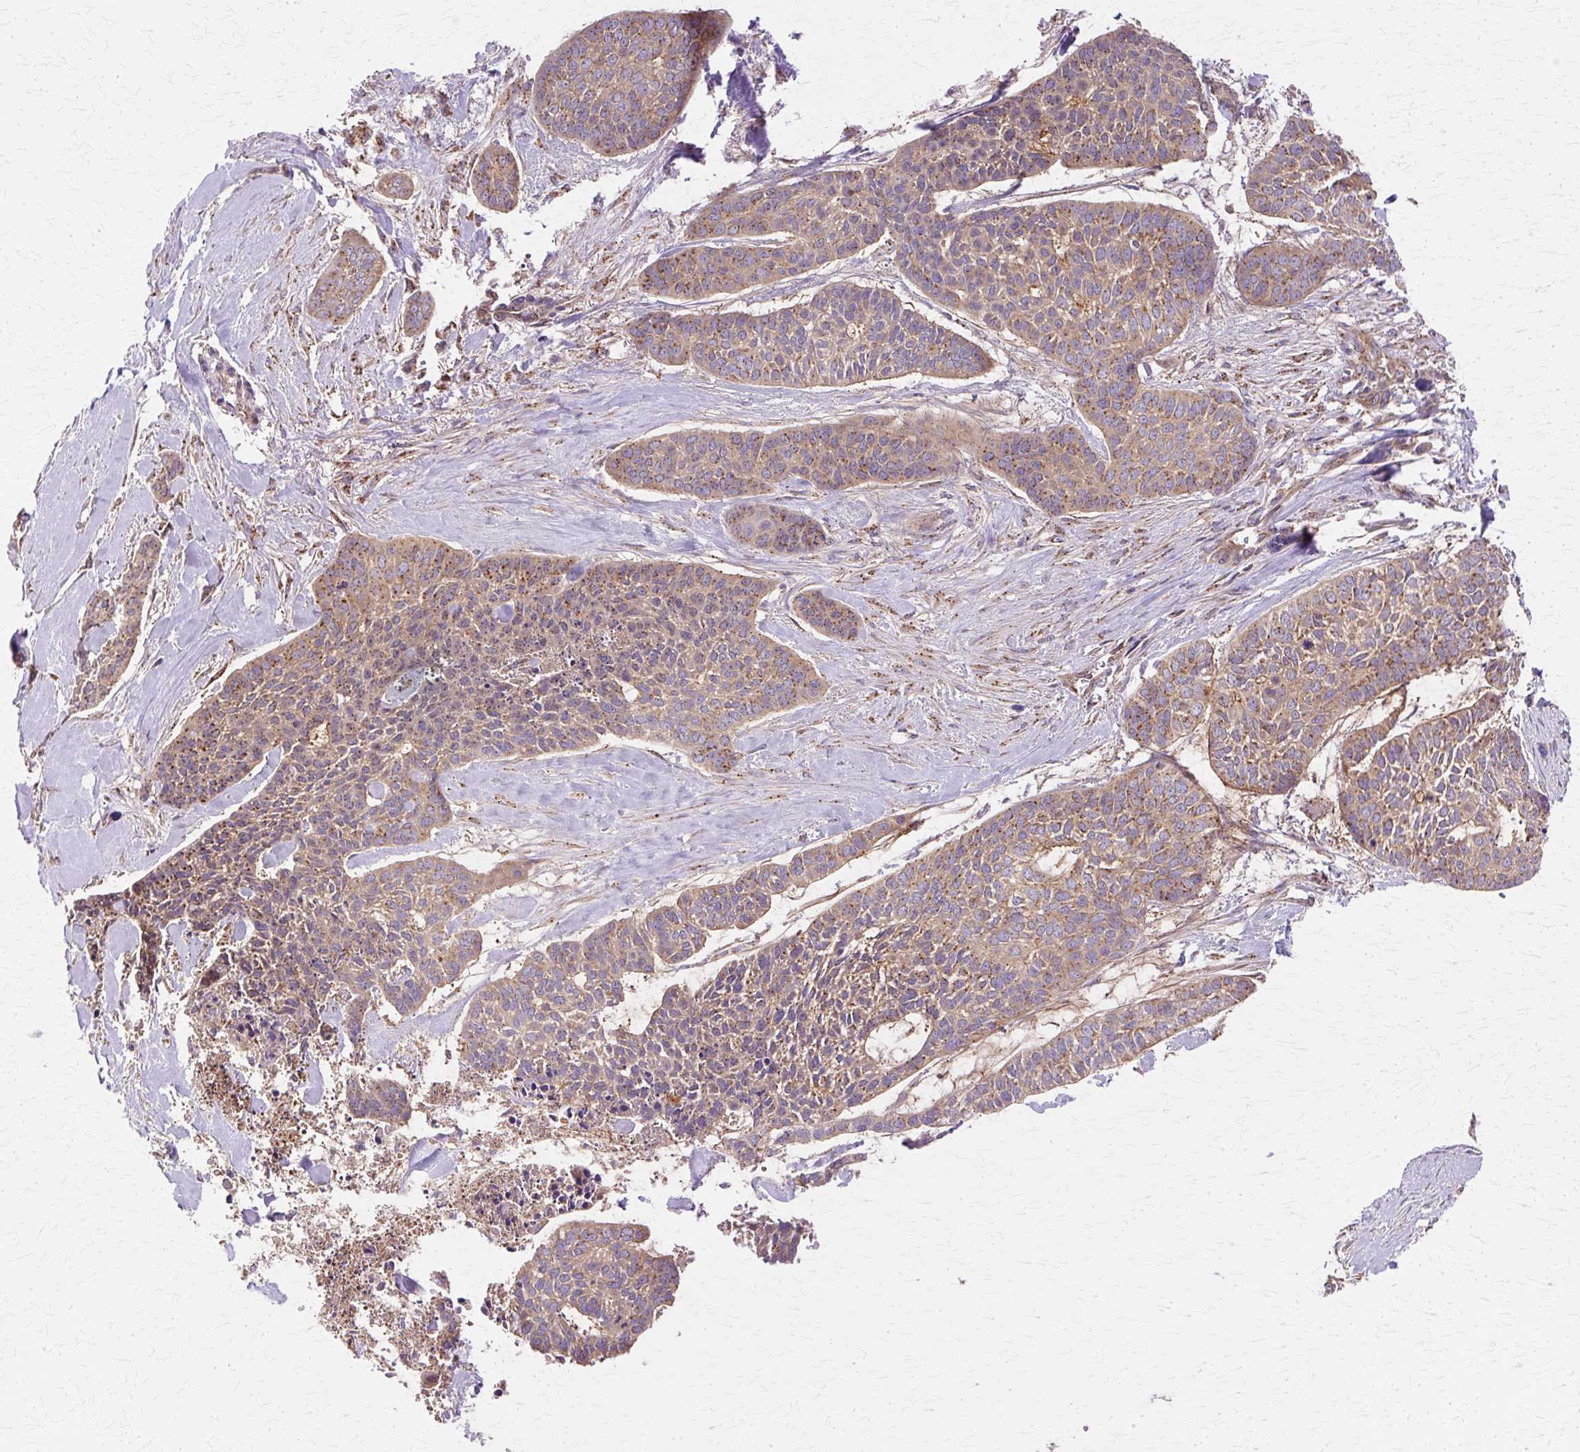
{"staining": {"intensity": "moderate", "quantity": ">75%", "location": "cytoplasmic/membranous"}, "tissue": "skin cancer", "cell_type": "Tumor cells", "image_type": "cancer", "snomed": [{"axis": "morphology", "description": "Basal cell carcinoma"}, {"axis": "topography", "description": "Skin"}], "caption": "A brown stain shows moderate cytoplasmic/membranous positivity of a protein in human skin basal cell carcinoma tumor cells.", "gene": "COPB1", "patient": {"sex": "female", "age": 64}}